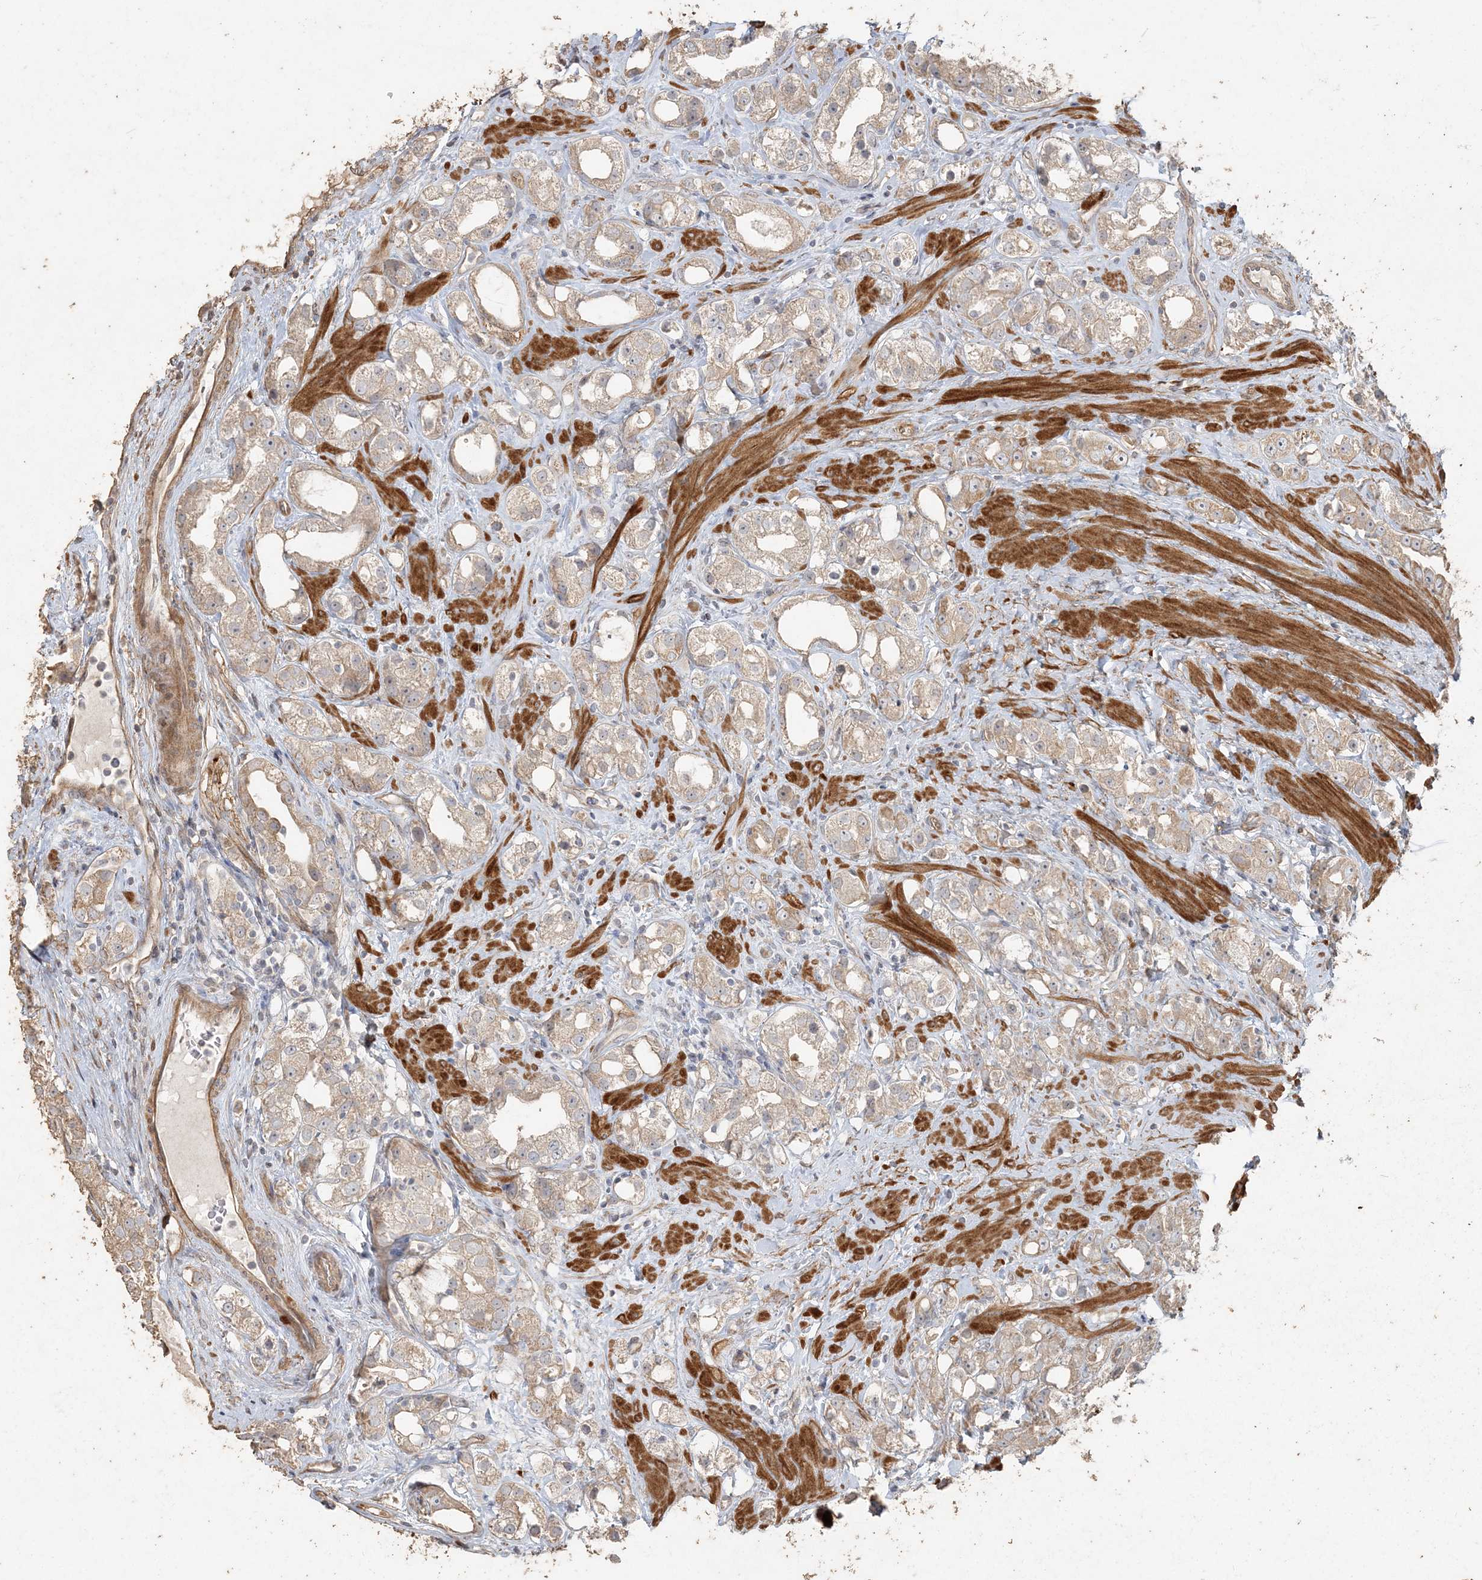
{"staining": {"intensity": "weak", "quantity": "25%-75%", "location": "cytoplasmic/membranous"}, "tissue": "prostate cancer", "cell_type": "Tumor cells", "image_type": "cancer", "snomed": [{"axis": "morphology", "description": "Adenocarcinoma, NOS"}, {"axis": "topography", "description": "Prostate"}], "caption": "This micrograph shows immunohistochemistry staining of human adenocarcinoma (prostate), with low weak cytoplasmic/membranous positivity in about 25%-75% of tumor cells.", "gene": "RNF145", "patient": {"sex": "male", "age": 79}}